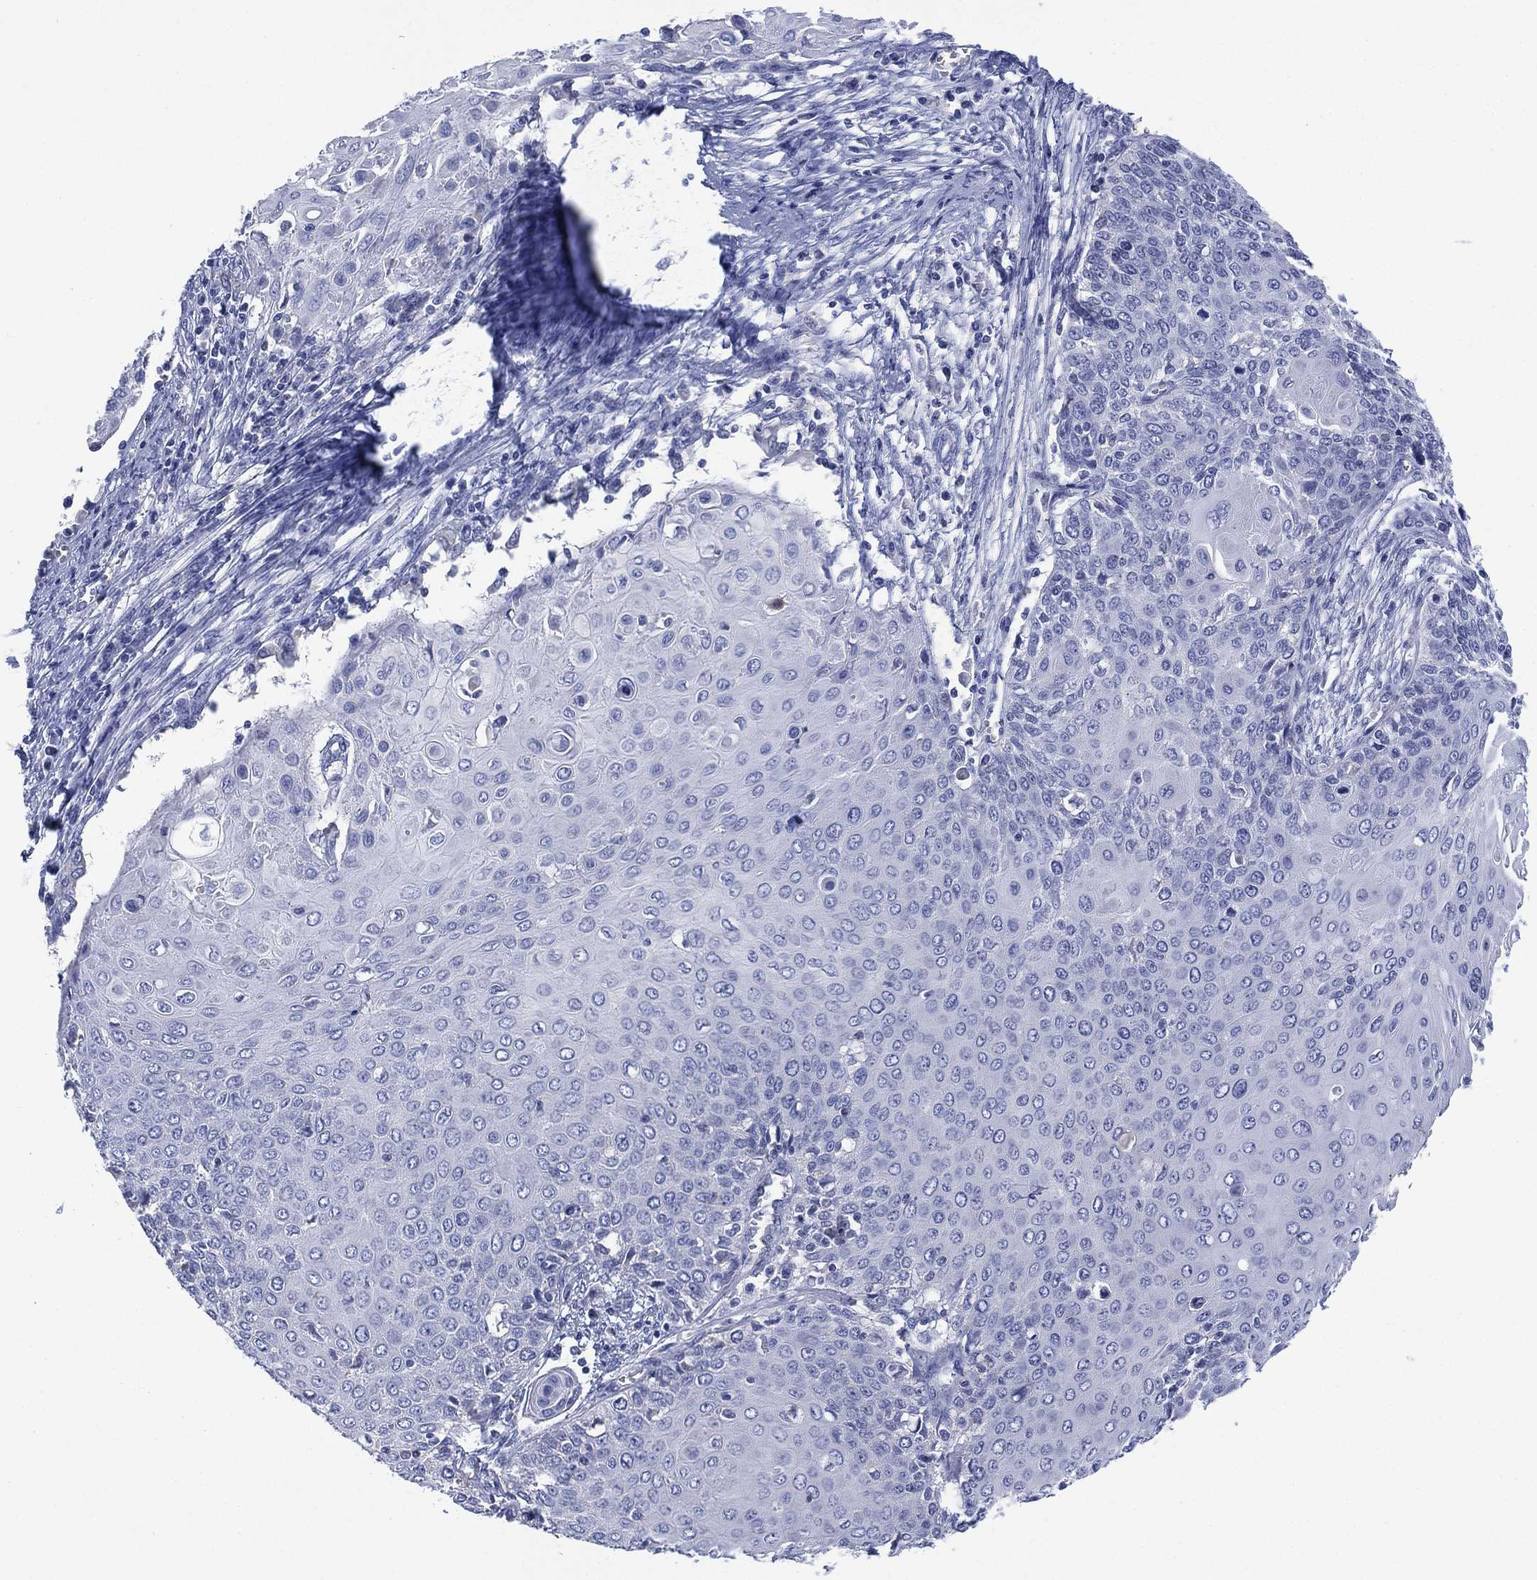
{"staining": {"intensity": "negative", "quantity": "none", "location": "none"}, "tissue": "cervical cancer", "cell_type": "Tumor cells", "image_type": "cancer", "snomed": [{"axis": "morphology", "description": "Squamous cell carcinoma, NOS"}, {"axis": "topography", "description": "Cervix"}], "caption": "A micrograph of human cervical cancer is negative for staining in tumor cells.", "gene": "CHRNA3", "patient": {"sex": "female", "age": 39}}